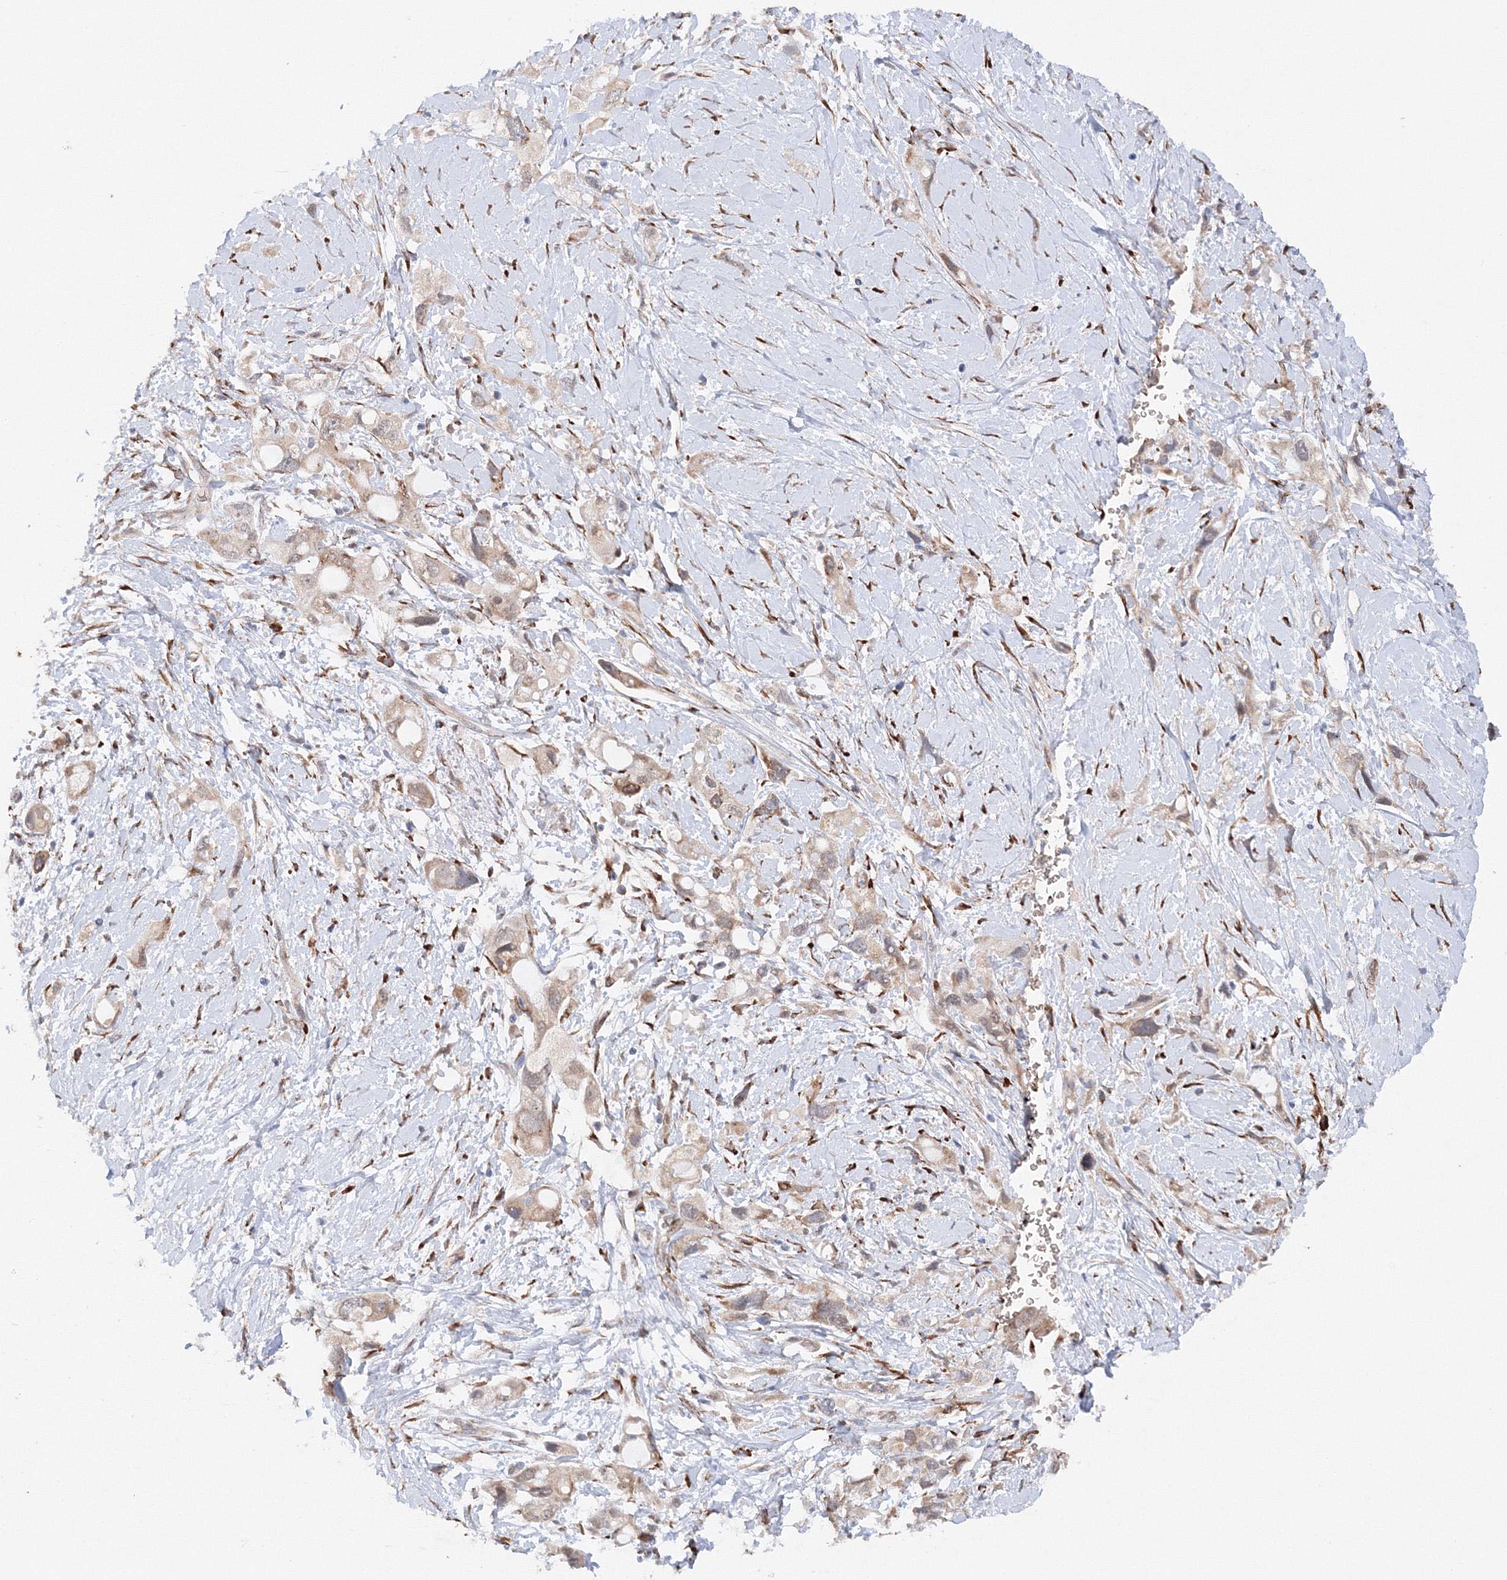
{"staining": {"intensity": "weak", "quantity": "25%-75%", "location": "cytoplasmic/membranous"}, "tissue": "pancreatic cancer", "cell_type": "Tumor cells", "image_type": "cancer", "snomed": [{"axis": "morphology", "description": "Adenocarcinoma, NOS"}, {"axis": "topography", "description": "Pancreas"}], "caption": "Weak cytoplasmic/membranous positivity for a protein is seen in about 25%-75% of tumor cells of pancreatic adenocarcinoma using immunohistochemistry (IHC).", "gene": "DIS3L2", "patient": {"sex": "female", "age": 56}}